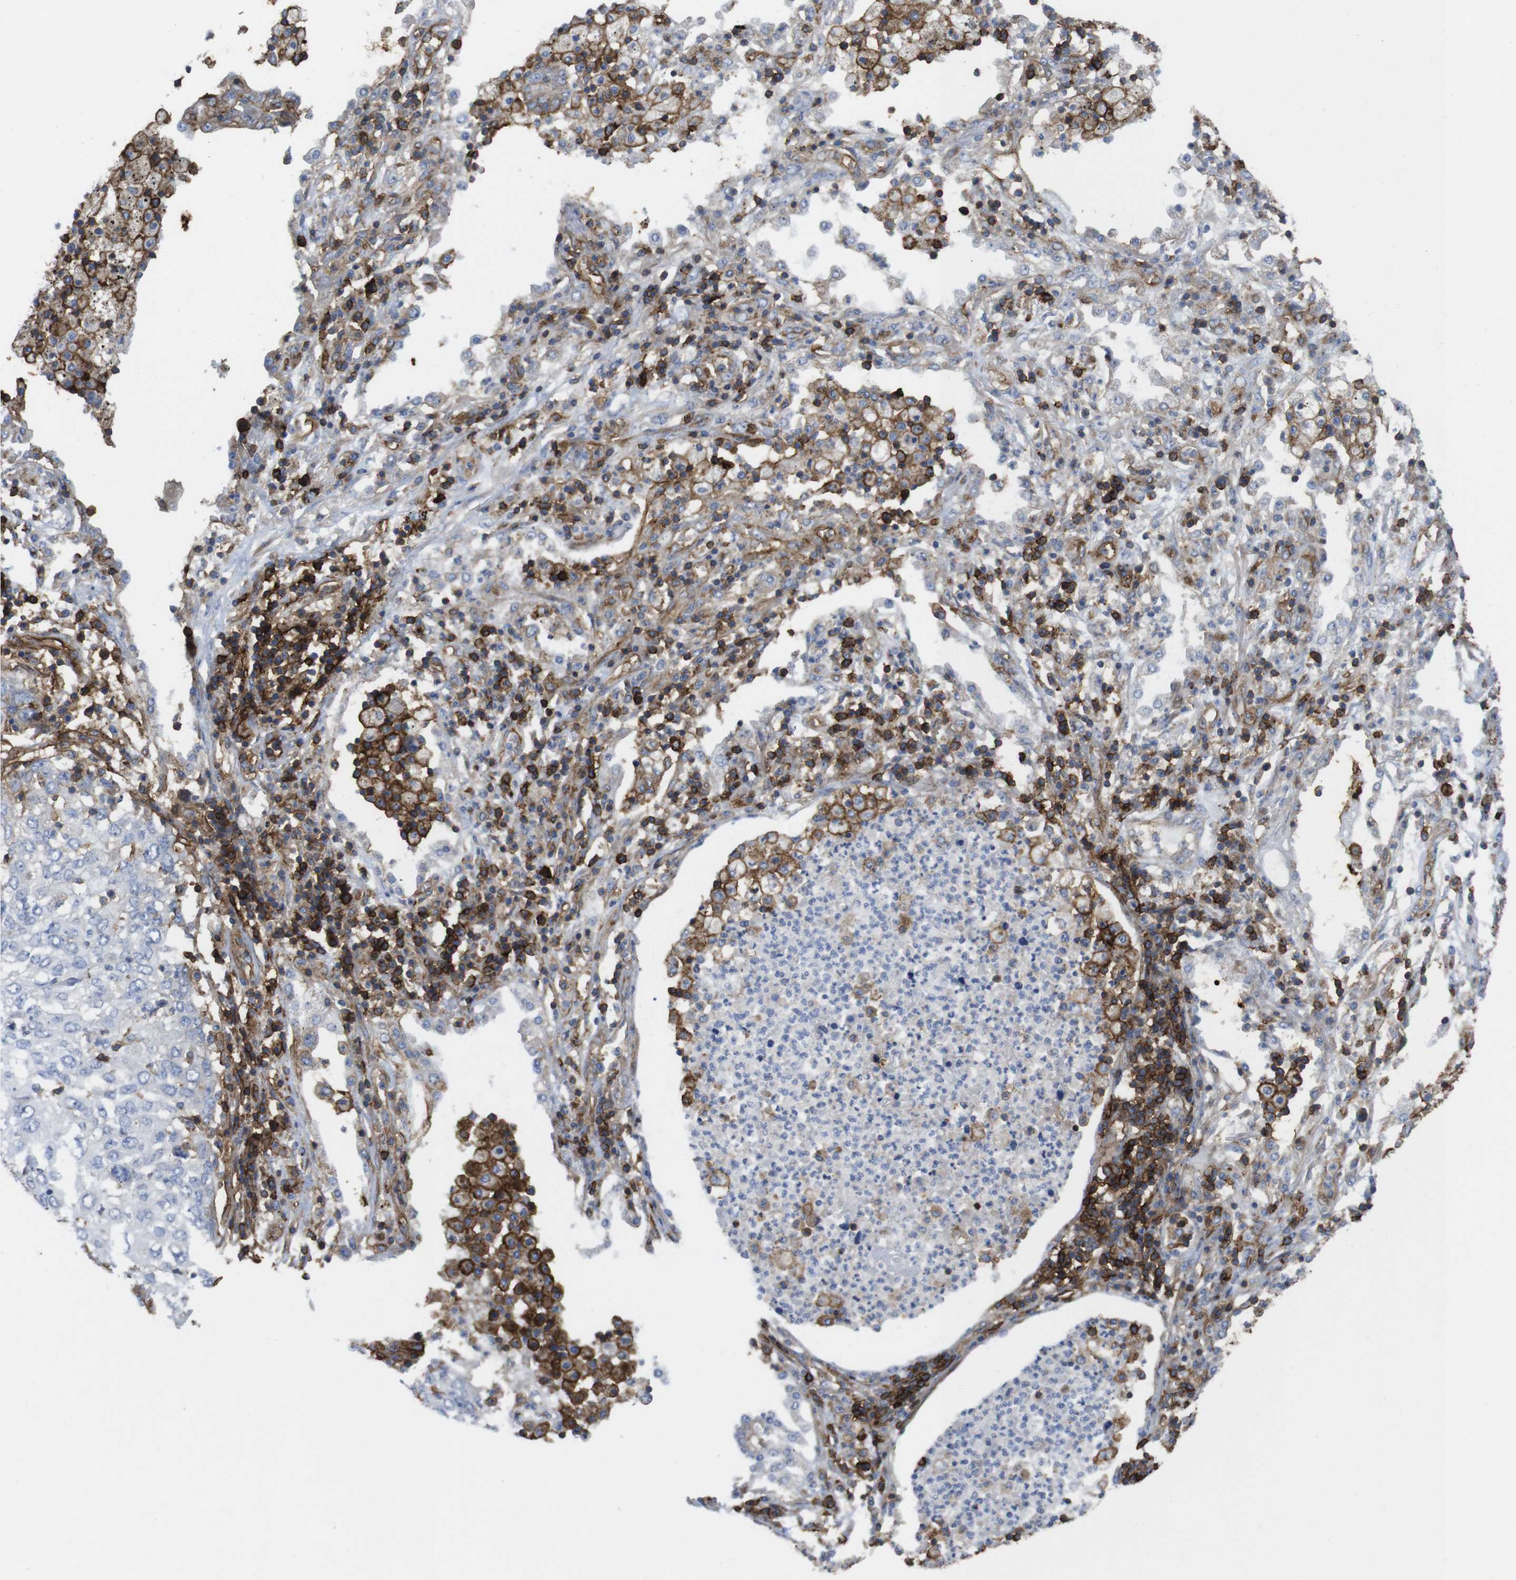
{"staining": {"intensity": "negative", "quantity": "none", "location": "none"}, "tissue": "lung cancer", "cell_type": "Tumor cells", "image_type": "cancer", "snomed": [{"axis": "morphology", "description": "Squamous cell carcinoma, NOS"}, {"axis": "topography", "description": "Lung"}], "caption": "There is no significant staining in tumor cells of lung cancer. (DAB immunohistochemistry visualized using brightfield microscopy, high magnification).", "gene": "CCR6", "patient": {"sex": "female", "age": 63}}